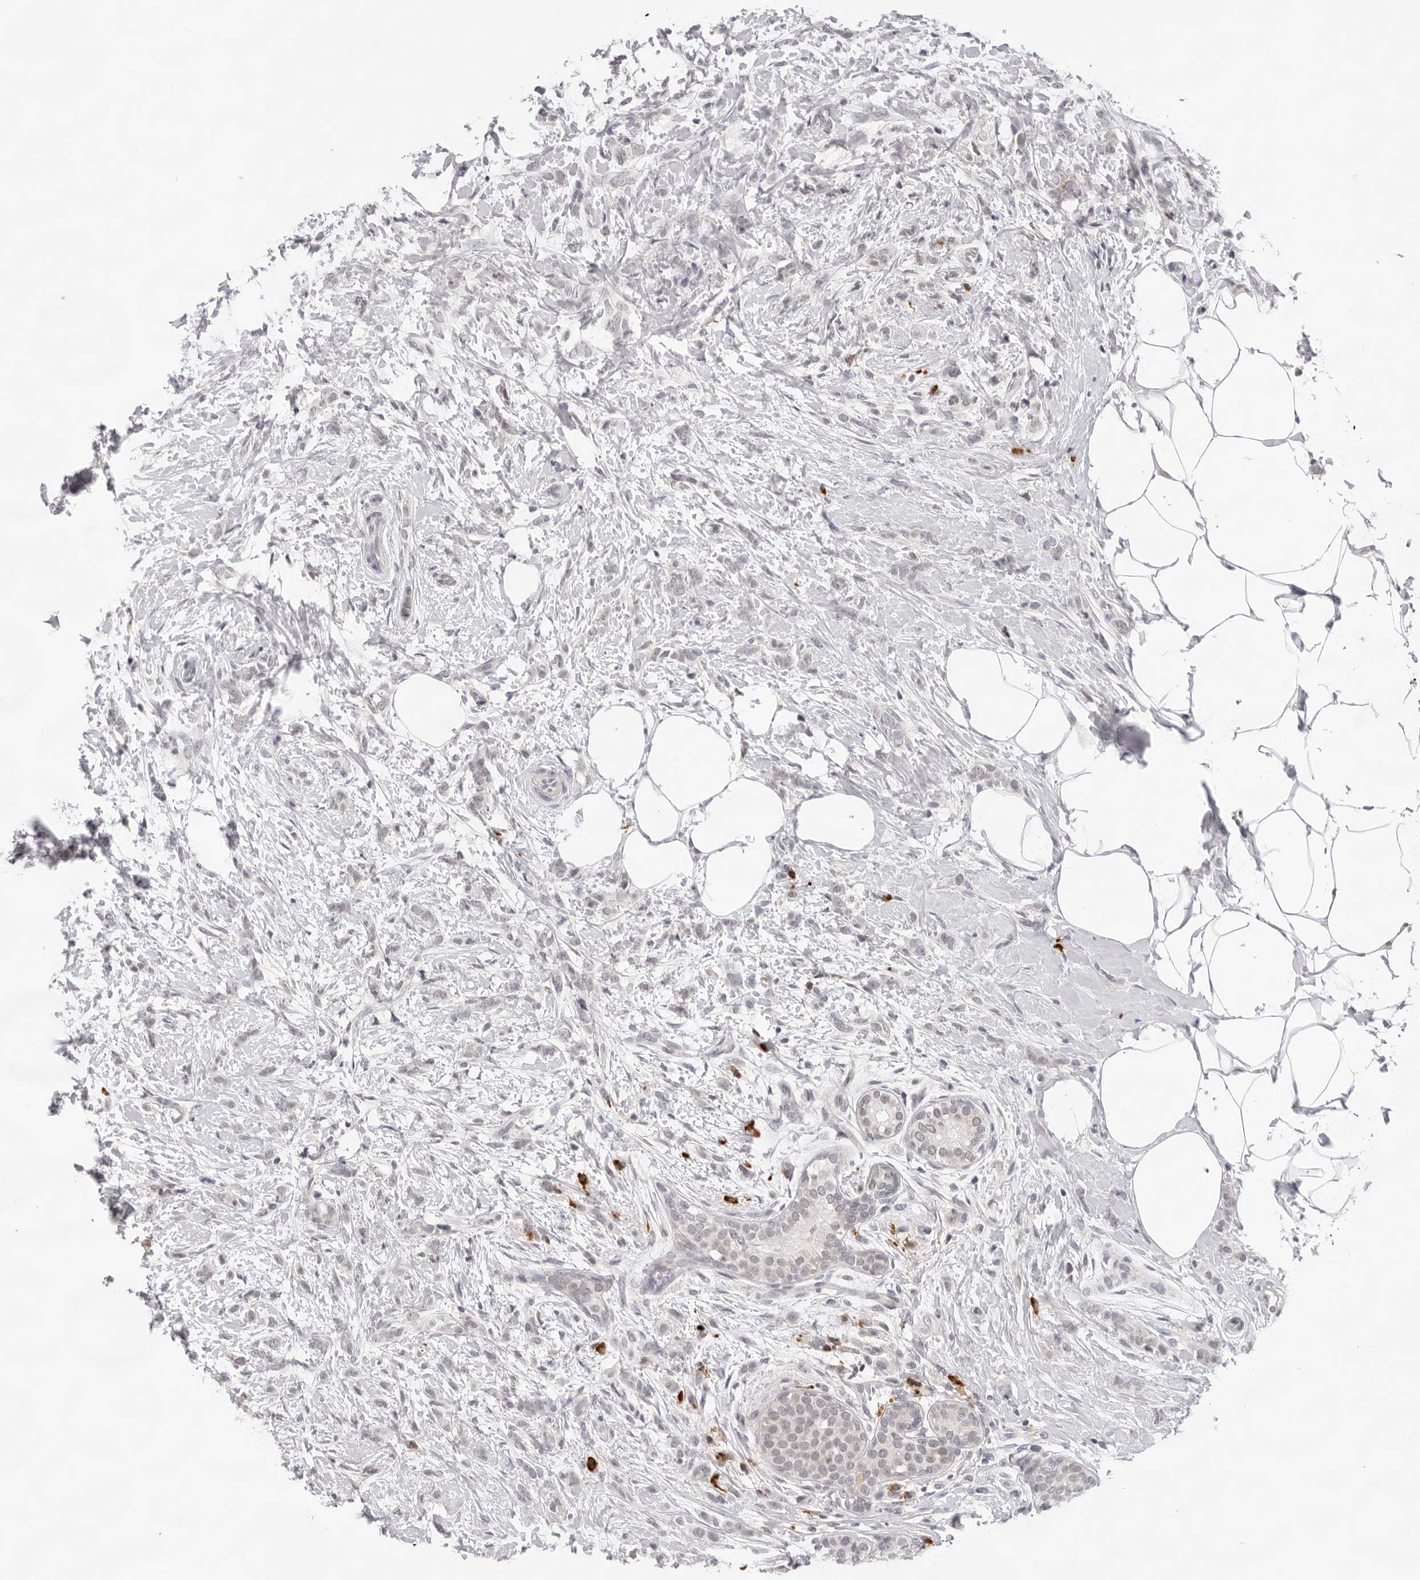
{"staining": {"intensity": "negative", "quantity": "none", "location": "none"}, "tissue": "breast cancer", "cell_type": "Tumor cells", "image_type": "cancer", "snomed": [{"axis": "morphology", "description": "Lobular carcinoma, in situ"}, {"axis": "morphology", "description": "Lobular carcinoma"}, {"axis": "topography", "description": "Breast"}], "caption": "Immunohistochemical staining of lobular carcinoma in situ (breast) reveals no significant positivity in tumor cells.", "gene": "IL17RA", "patient": {"sex": "female", "age": 41}}